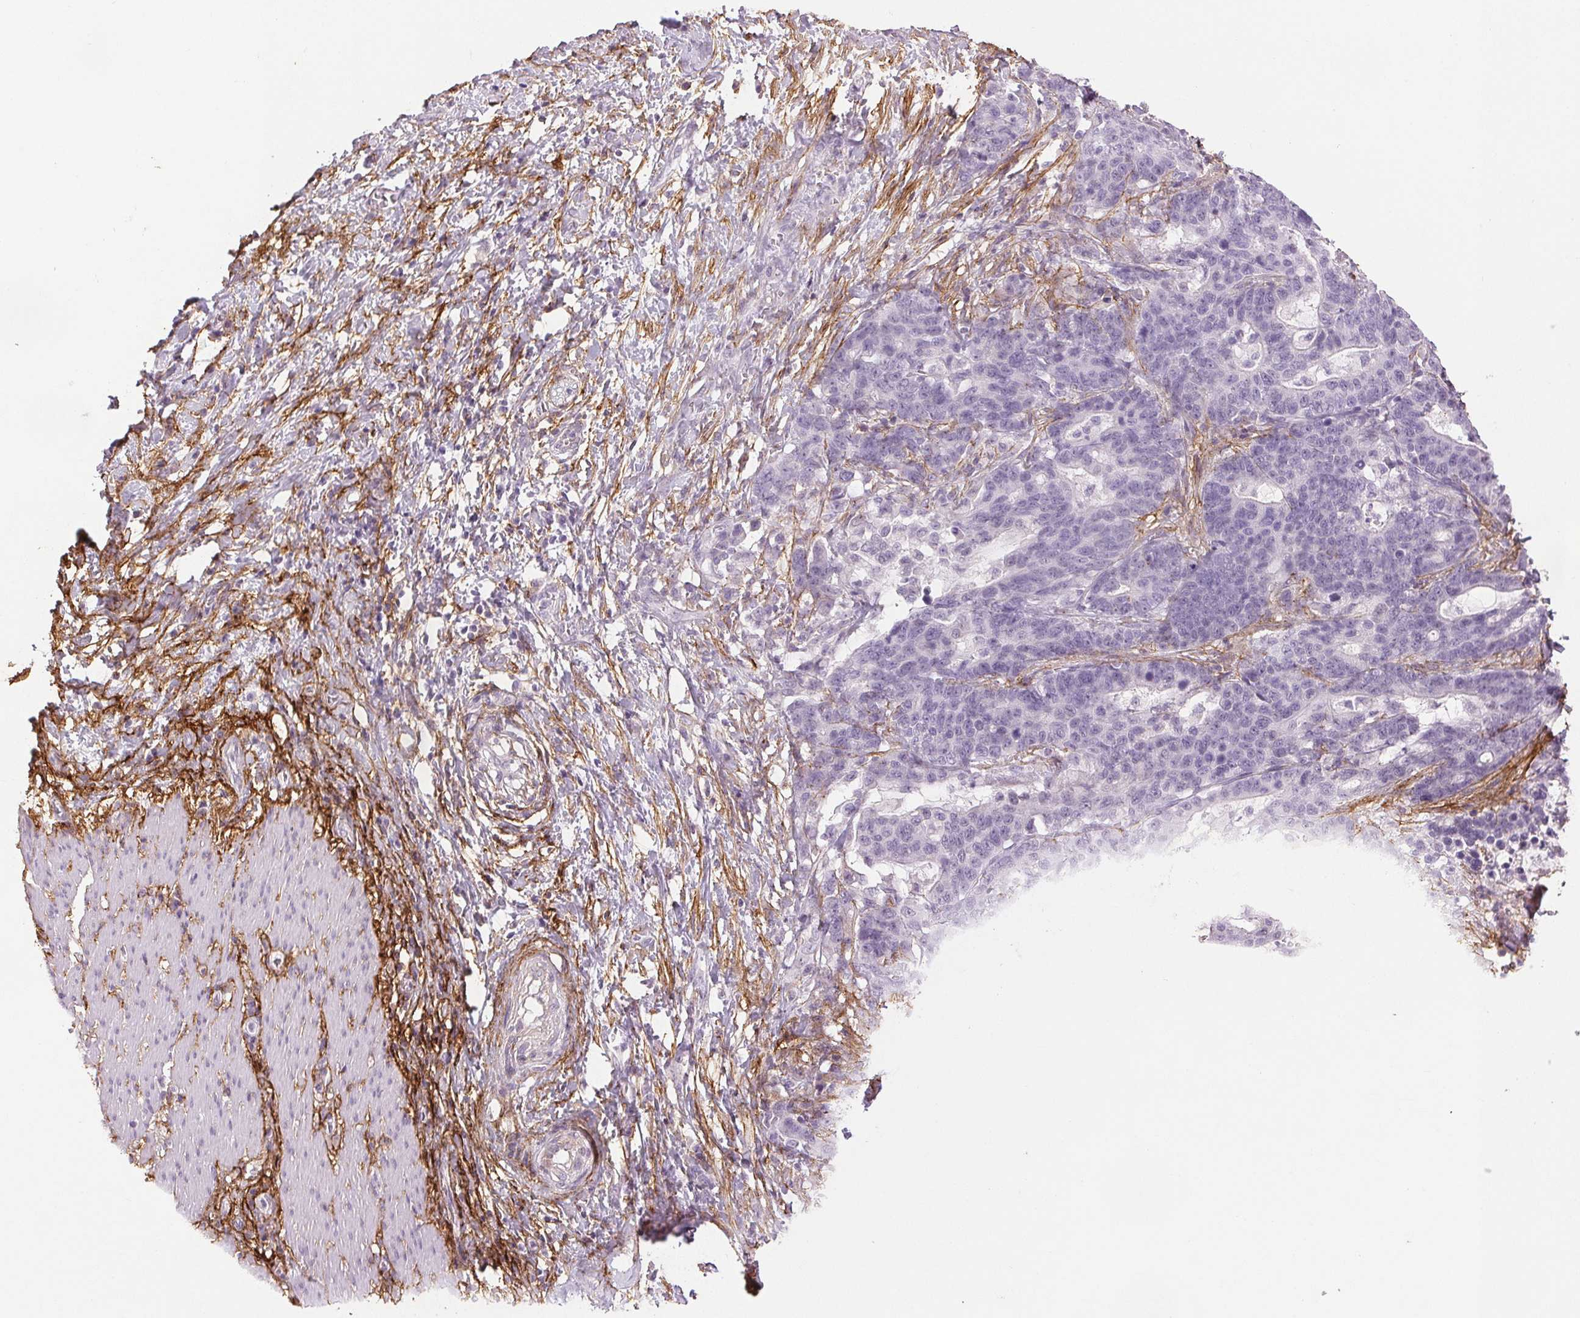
{"staining": {"intensity": "negative", "quantity": "none", "location": "none"}, "tissue": "stomach cancer", "cell_type": "Tumor cells", "image_type": "cancer", "snomed": [{"axis": "morphology", "description": "Normal tissue, NOS"}, {"axis": "morphology", "description": "Adenocarcinoma, NOS"}, {"axis": "topography", "description": "Stomach"}], "caption": "Tumor cells show no significant positivity in stomach cancer.", "gene": "FBN1", "patient": {"sex": "female", "age": 64}}